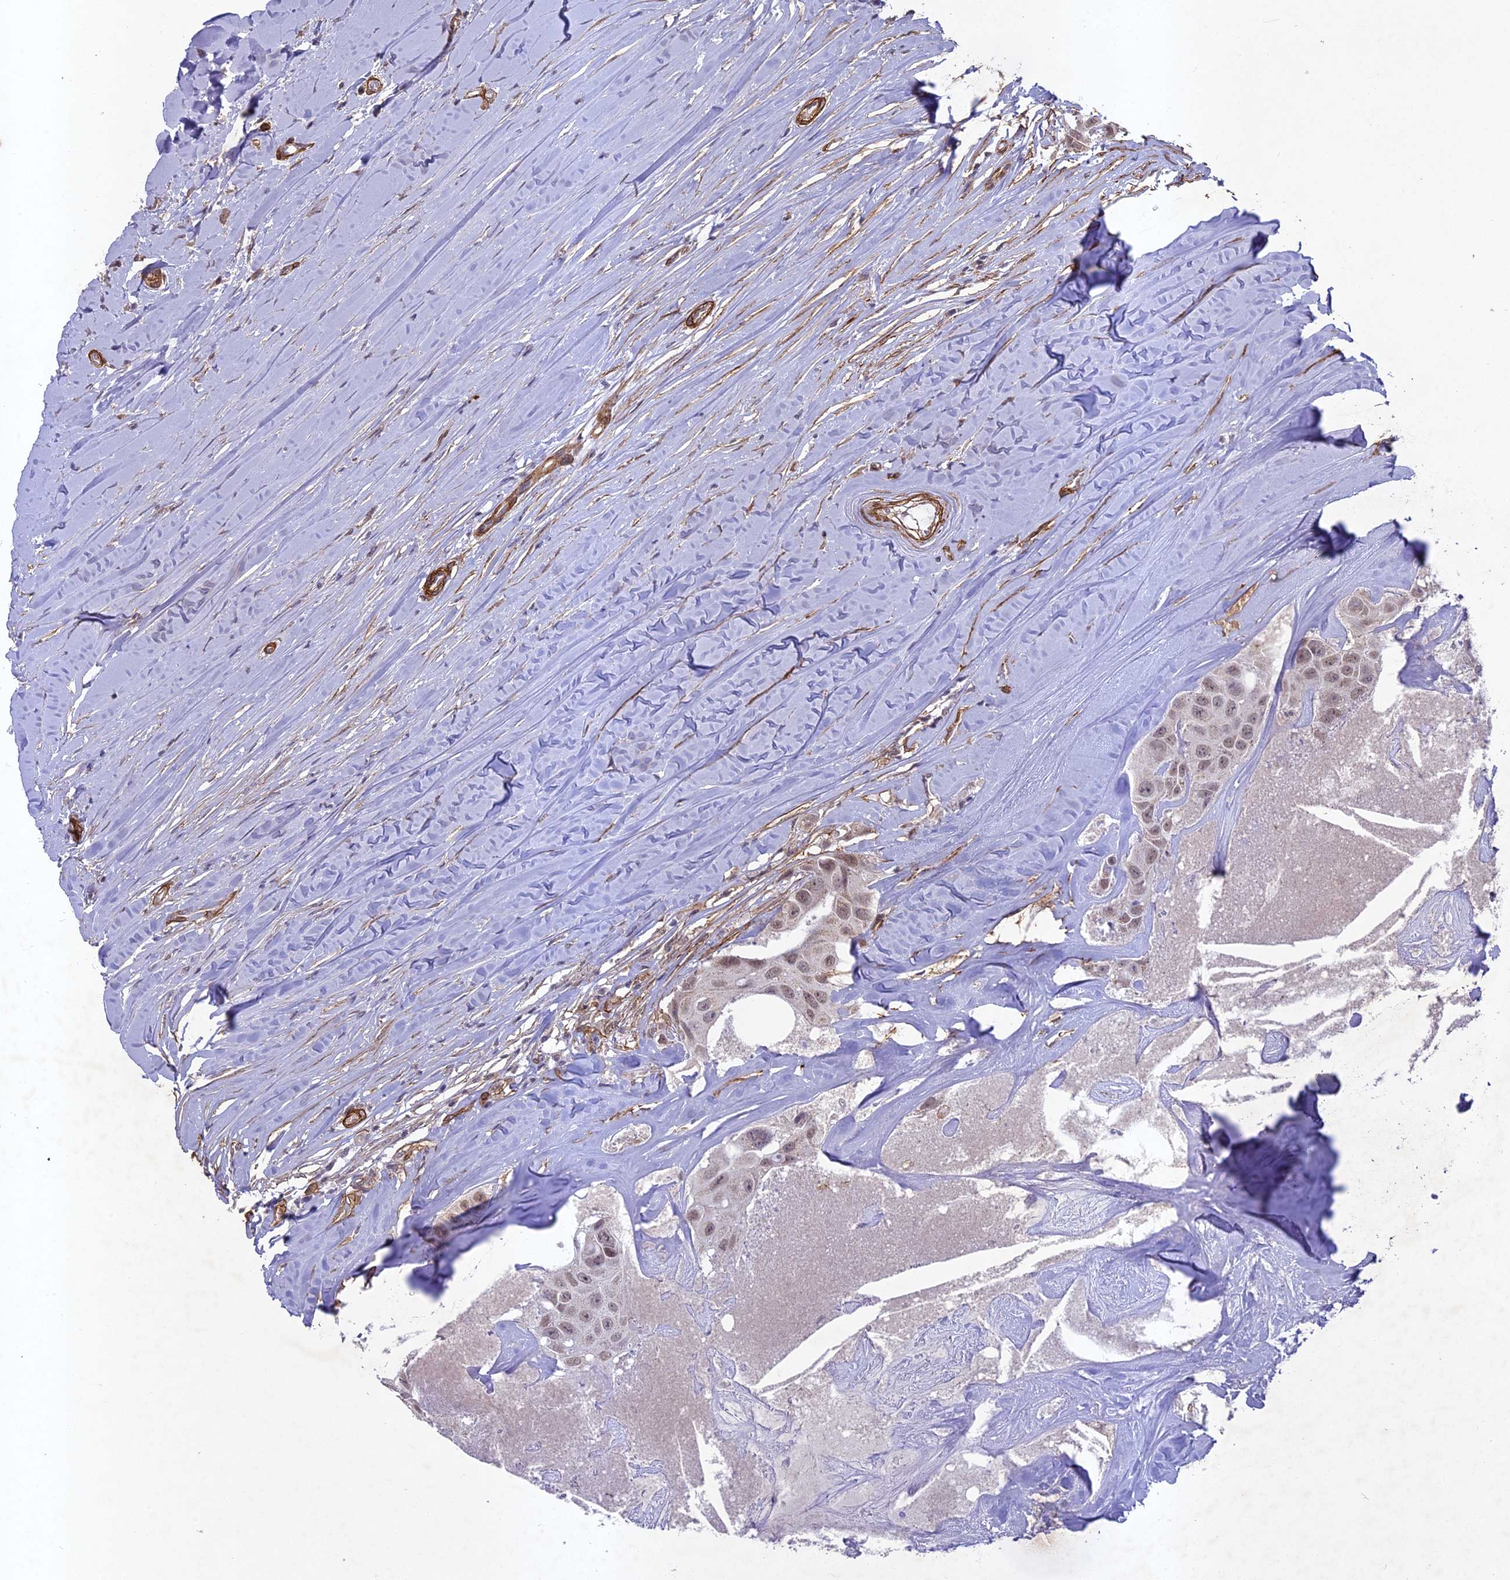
{"staining": {"intensity": "moderate", "quantity": ">75%", "location": "nuclear"}, "tissue": "head and neck cancer", "cell_type": "Tumor cells", "image_type": "cancer", "snomed": [{"axis": "morphology", "description": "Adenocarcinoma, NOS"}, {"axis": "morphology", "description": "Adenocarcinoma, metastatic, NOS"}, {"axis": "topography", "description": "Head-Neck"}], "caption": "Human metastatic adenocarcinoma (head and neck) stained with a brown dye reveals moderate nuclear positive staining in about >75% of tumor cells.", "gene": "TNS1", "patient": {"sex": "male", "age": 75}}